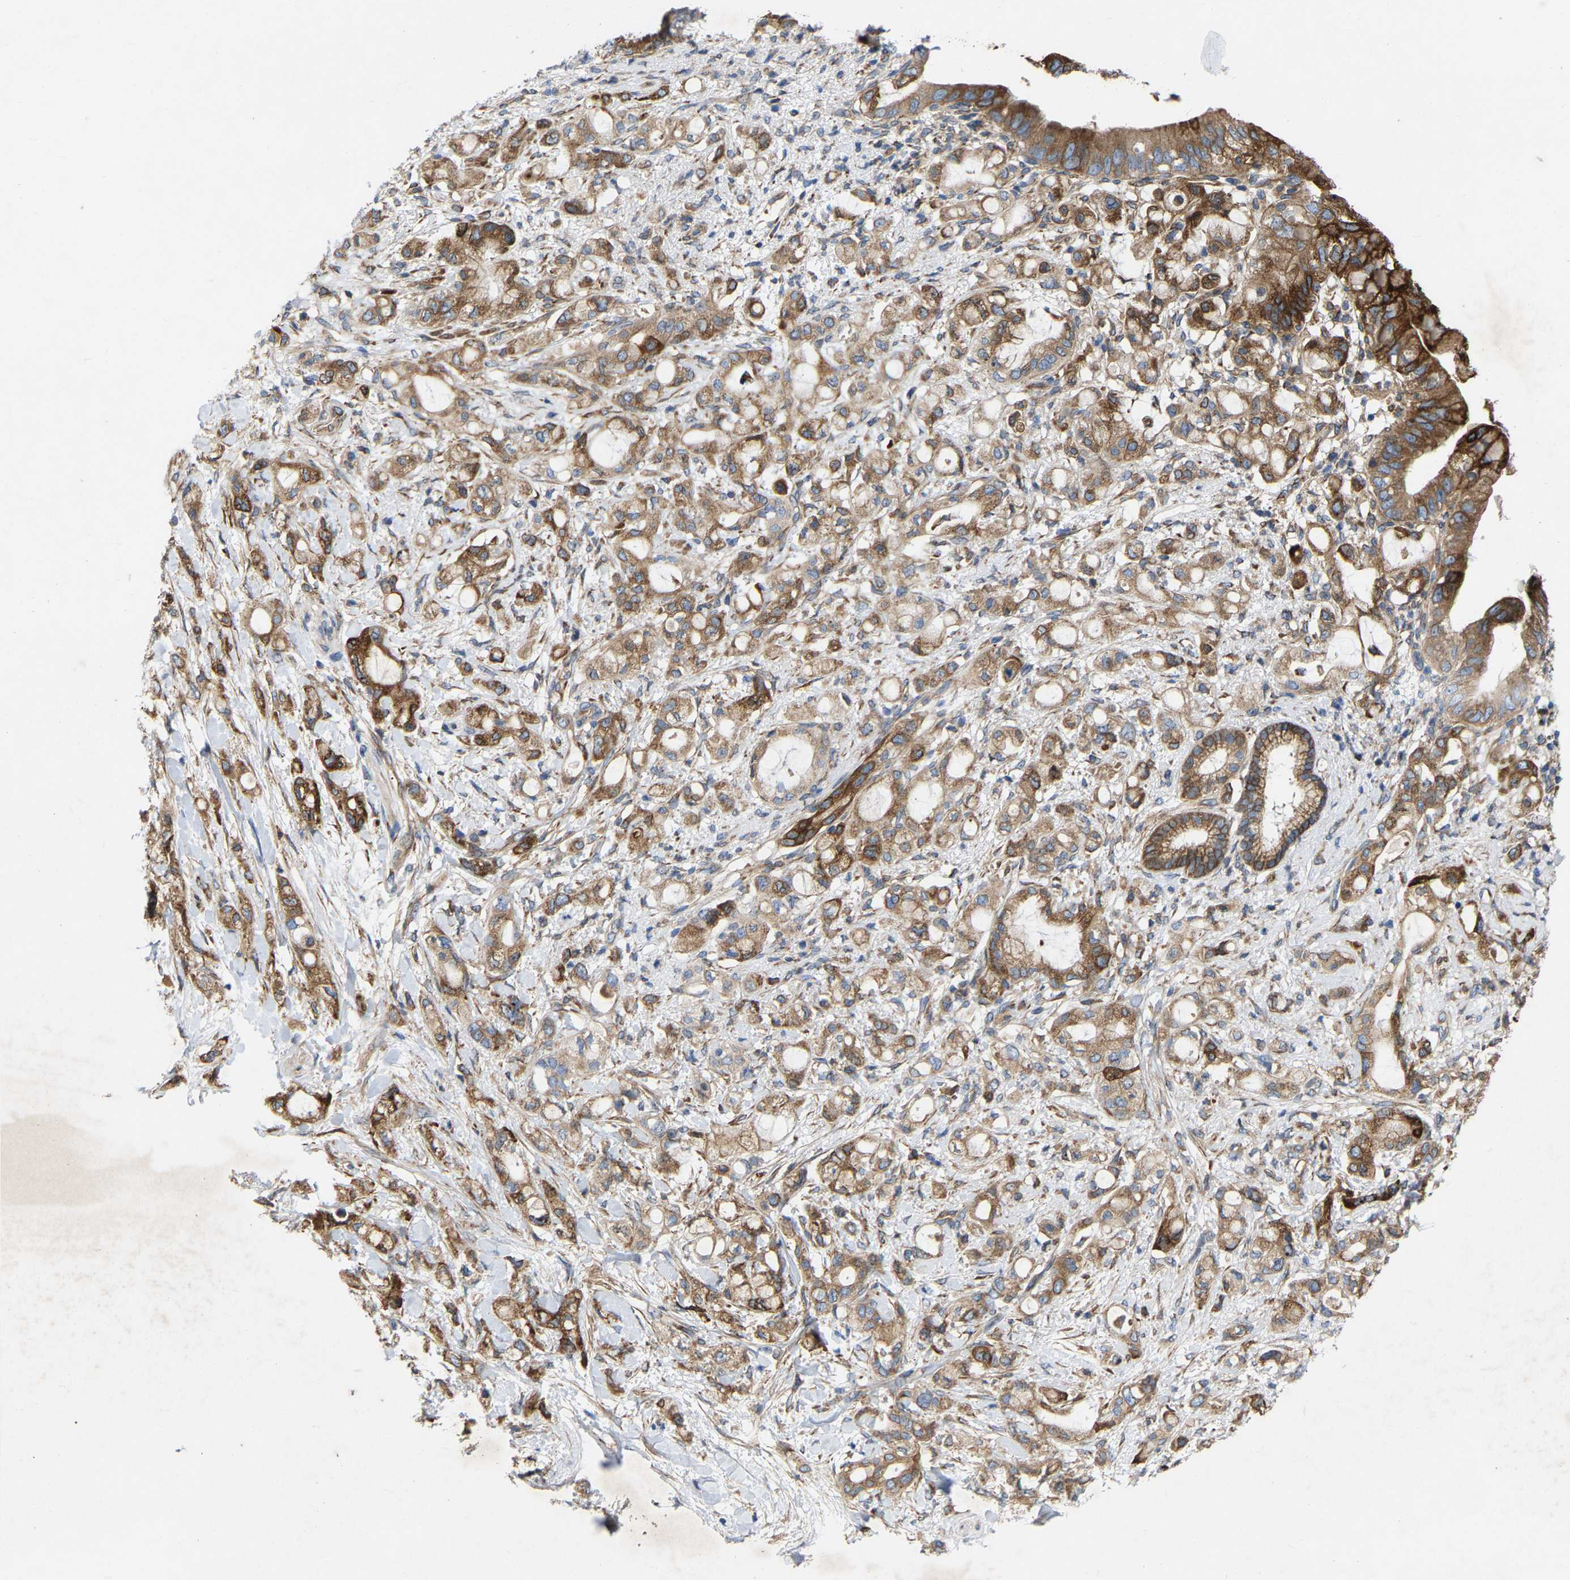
{"staining": {"intensity": "moderate", "quantity": ">75%", "location": "cytoplasmic/membranous"}, "tissue": "pancreatic cancer", "cell_type": "Tumor cells", "image_type": "cancer", "snomed": [{"axis": "morphology", "description": "Adenocarcinoma, NOS"}, {"axis": "topography", "description": "Pancreas"}], "caption": "A photomicrograph of human pancreatic cancer (adenocarcinoma) stained for a protein demonstrates moderate cytoplasmic/membranous brown staining in tumor cells. (Brightfield microscopy of DAB IHC at high magnification).", "gene": "TOR1B", "patient": {"sex": "female", "age": 56}}